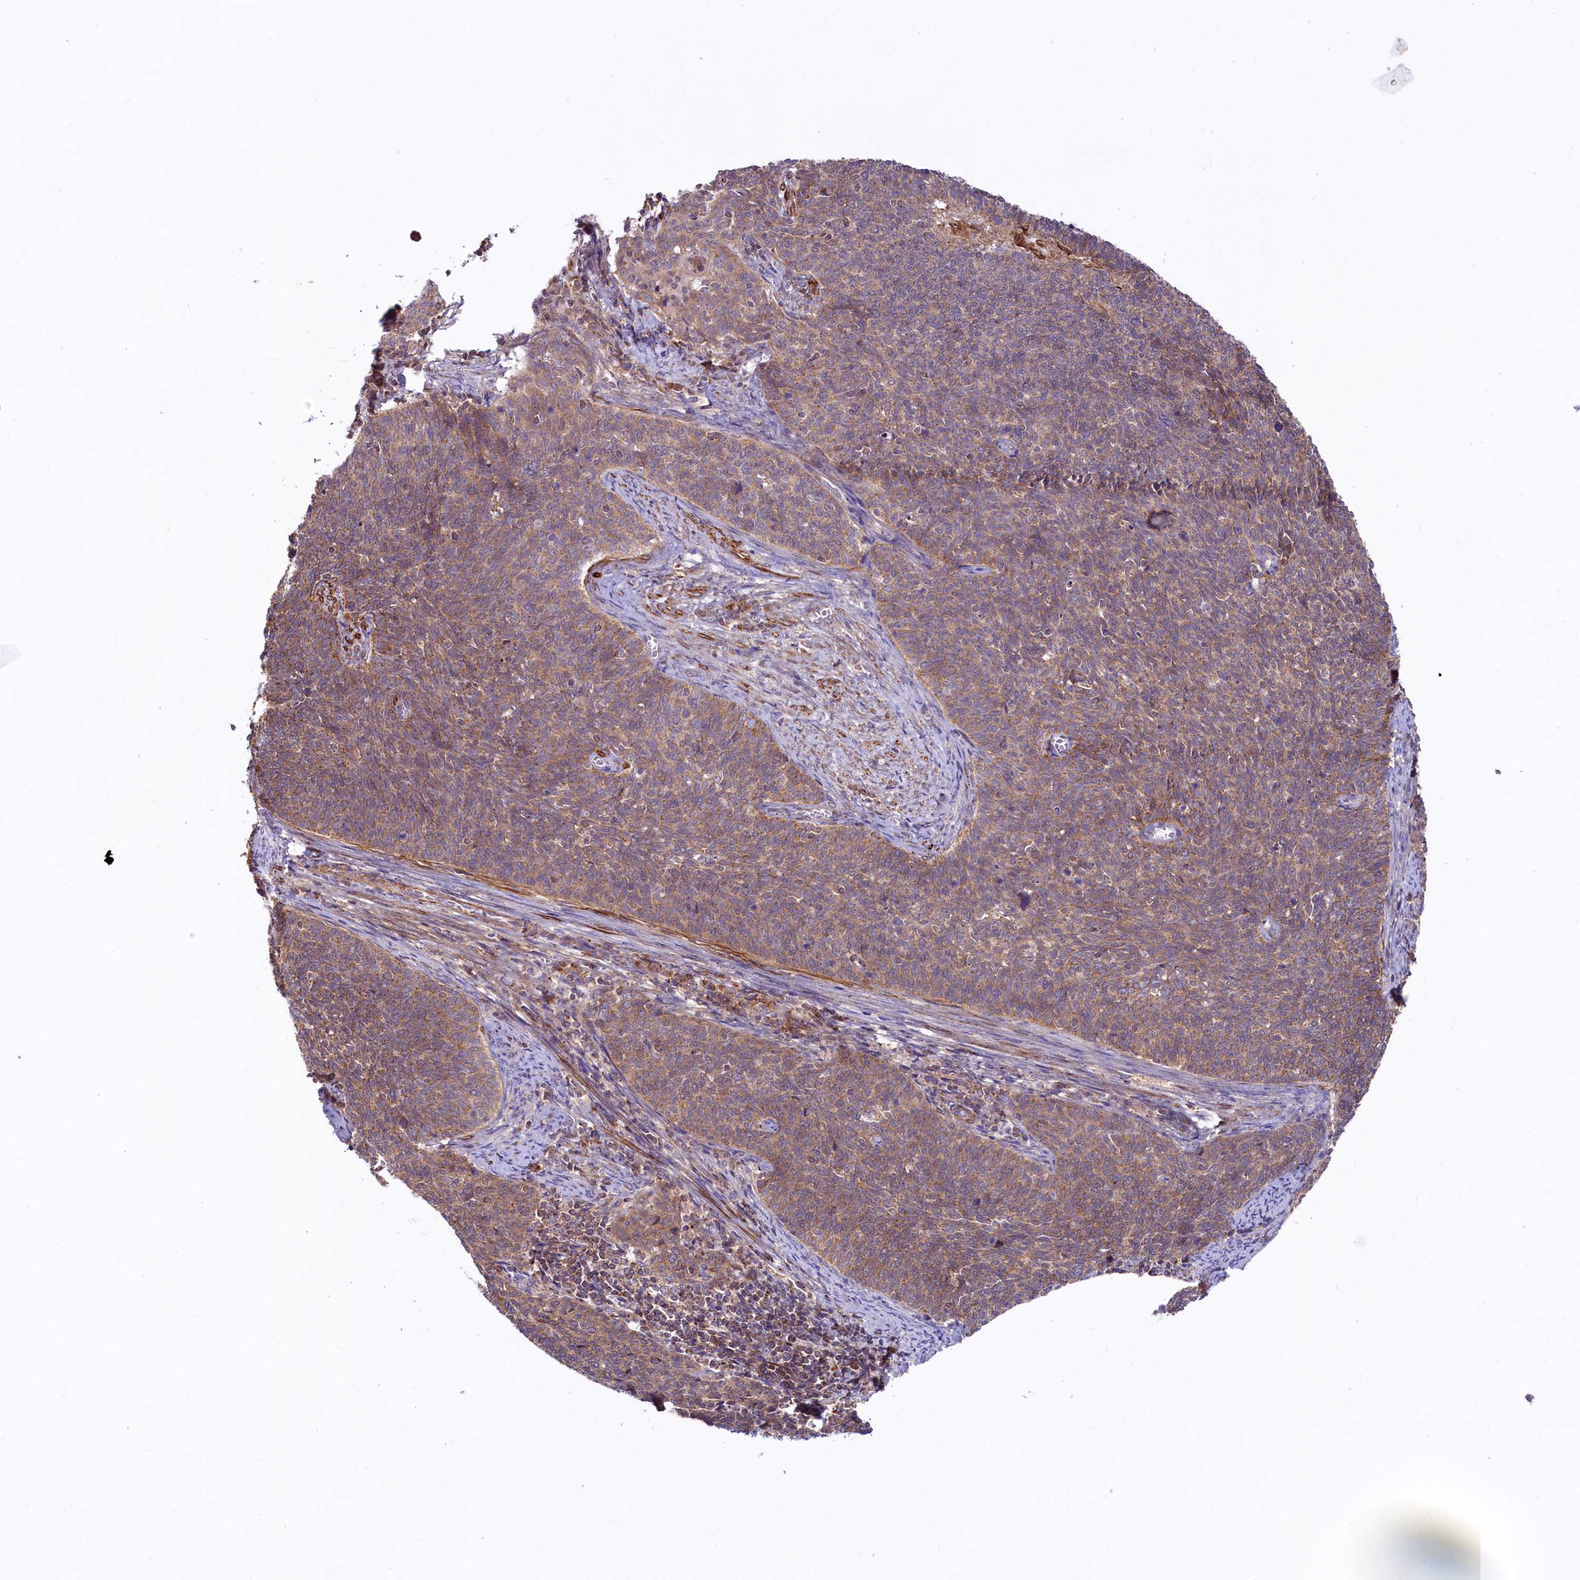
{"staining": {"intensity": "moderate", "quantity": ">75%", "location": "cytoplasmic/membranous"}, "tissue": "cervical cancer", "cell_type": "Tumor cells", "image_type": "cancer", "snomed": [{"axis": "morphology", "description": "Squamous cell carcinoma, NOS"}, {"axis": "topography", "description": "Cervix"}], "caption": "The micrograph shows staining of squamous cell carcinoma (cervical), revealing moderate cytoplasmic/membranous protein expression (brown color) within tumor cells.", "gene": "CIAO3", "patient": {"sex": "female", "age": 39}}